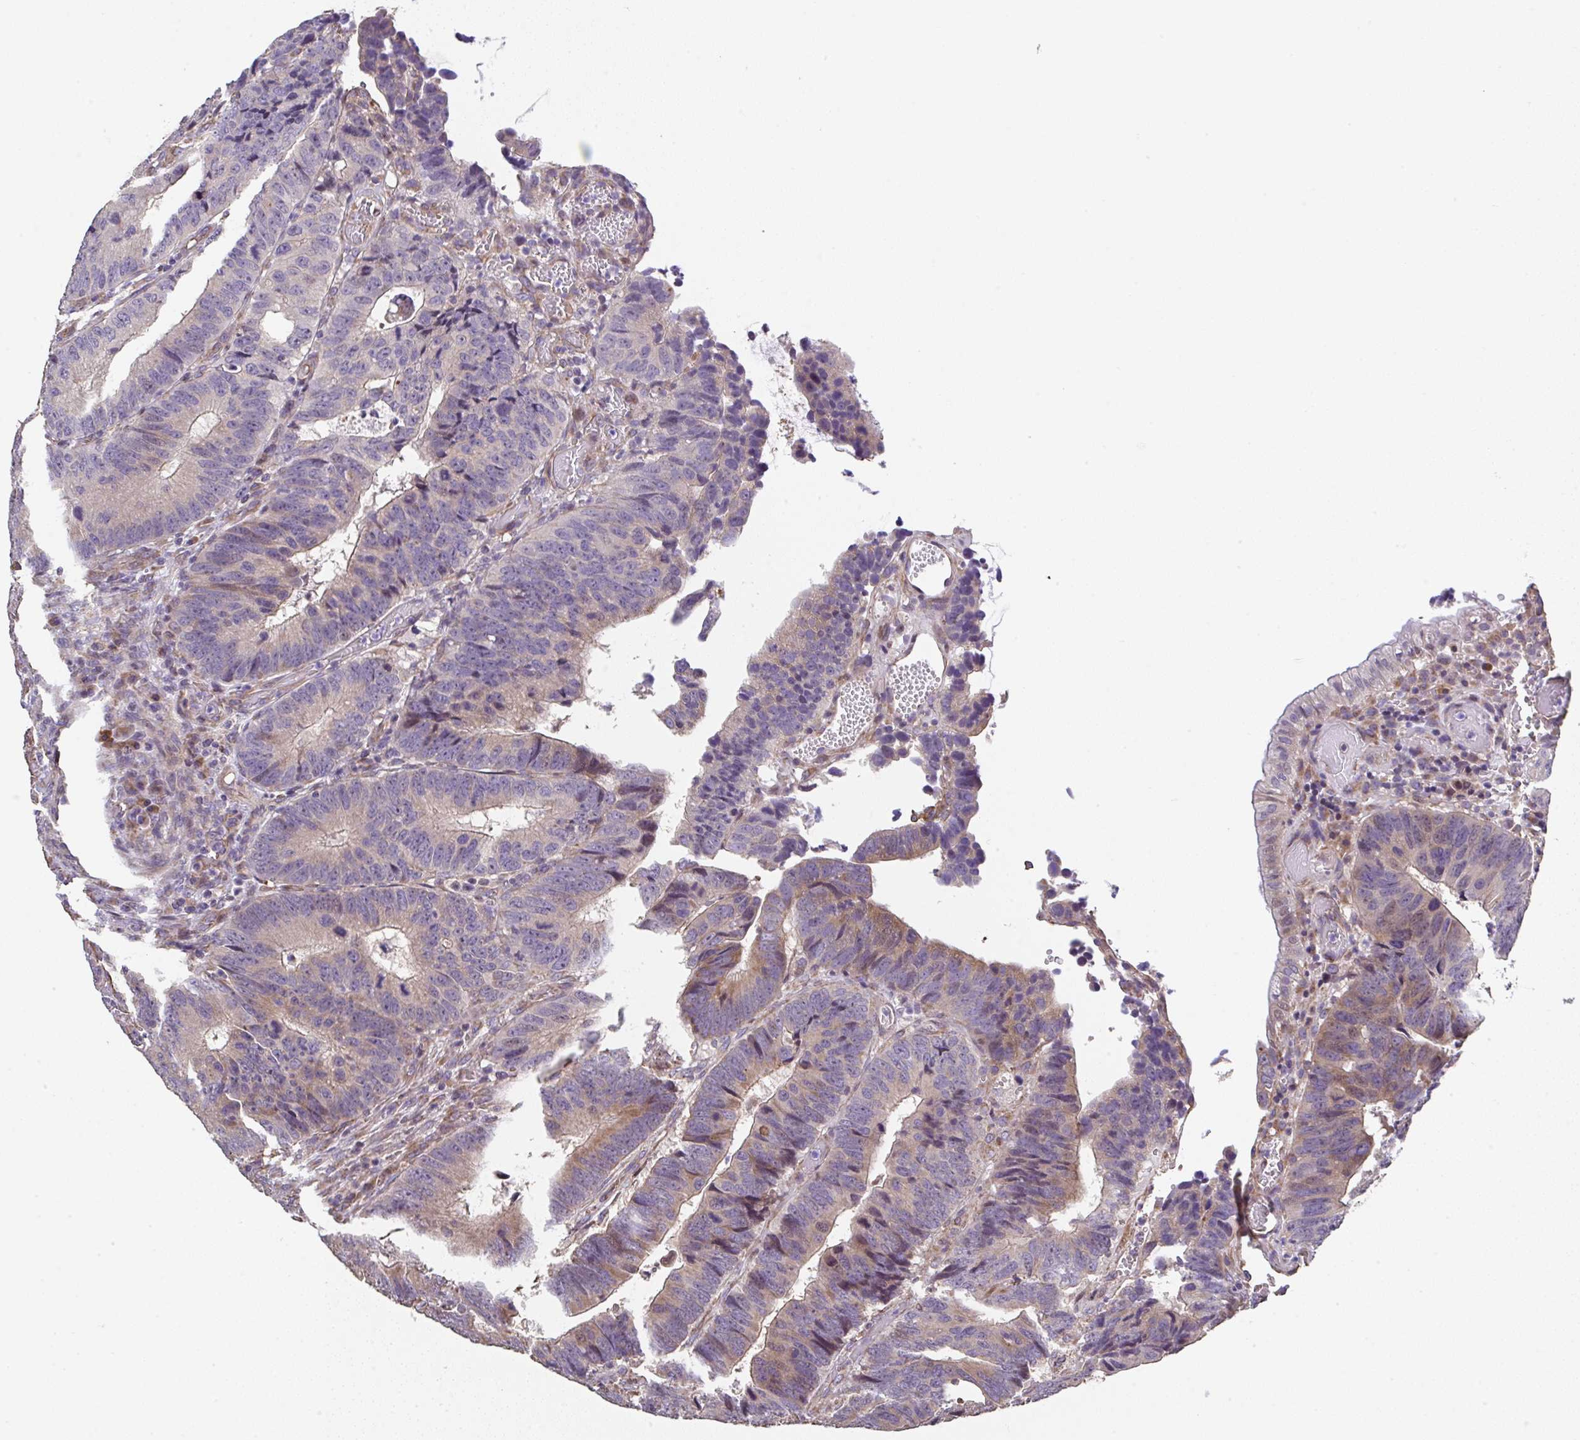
{"staining": {"intensity": "weak", "quantity": "<25%", "location": "cytoplasmic/membranous"}, "tissue": "colorectal cancer", "cell_type": "Tumor cells", "image_type": "cancer", "snomed": [{"axis": "morphology", "description": "Adenocarcinoma, NOS"}, {"axis": "topography", "description": "Colon"}], "caption": "The immunohistochemistry photomicrograph has no significant expression in tumor cells of colorectal adenocarcinoma tissue.", "gene": "RUNDC3B", "patient": {"sex": "male", "age": 62}}